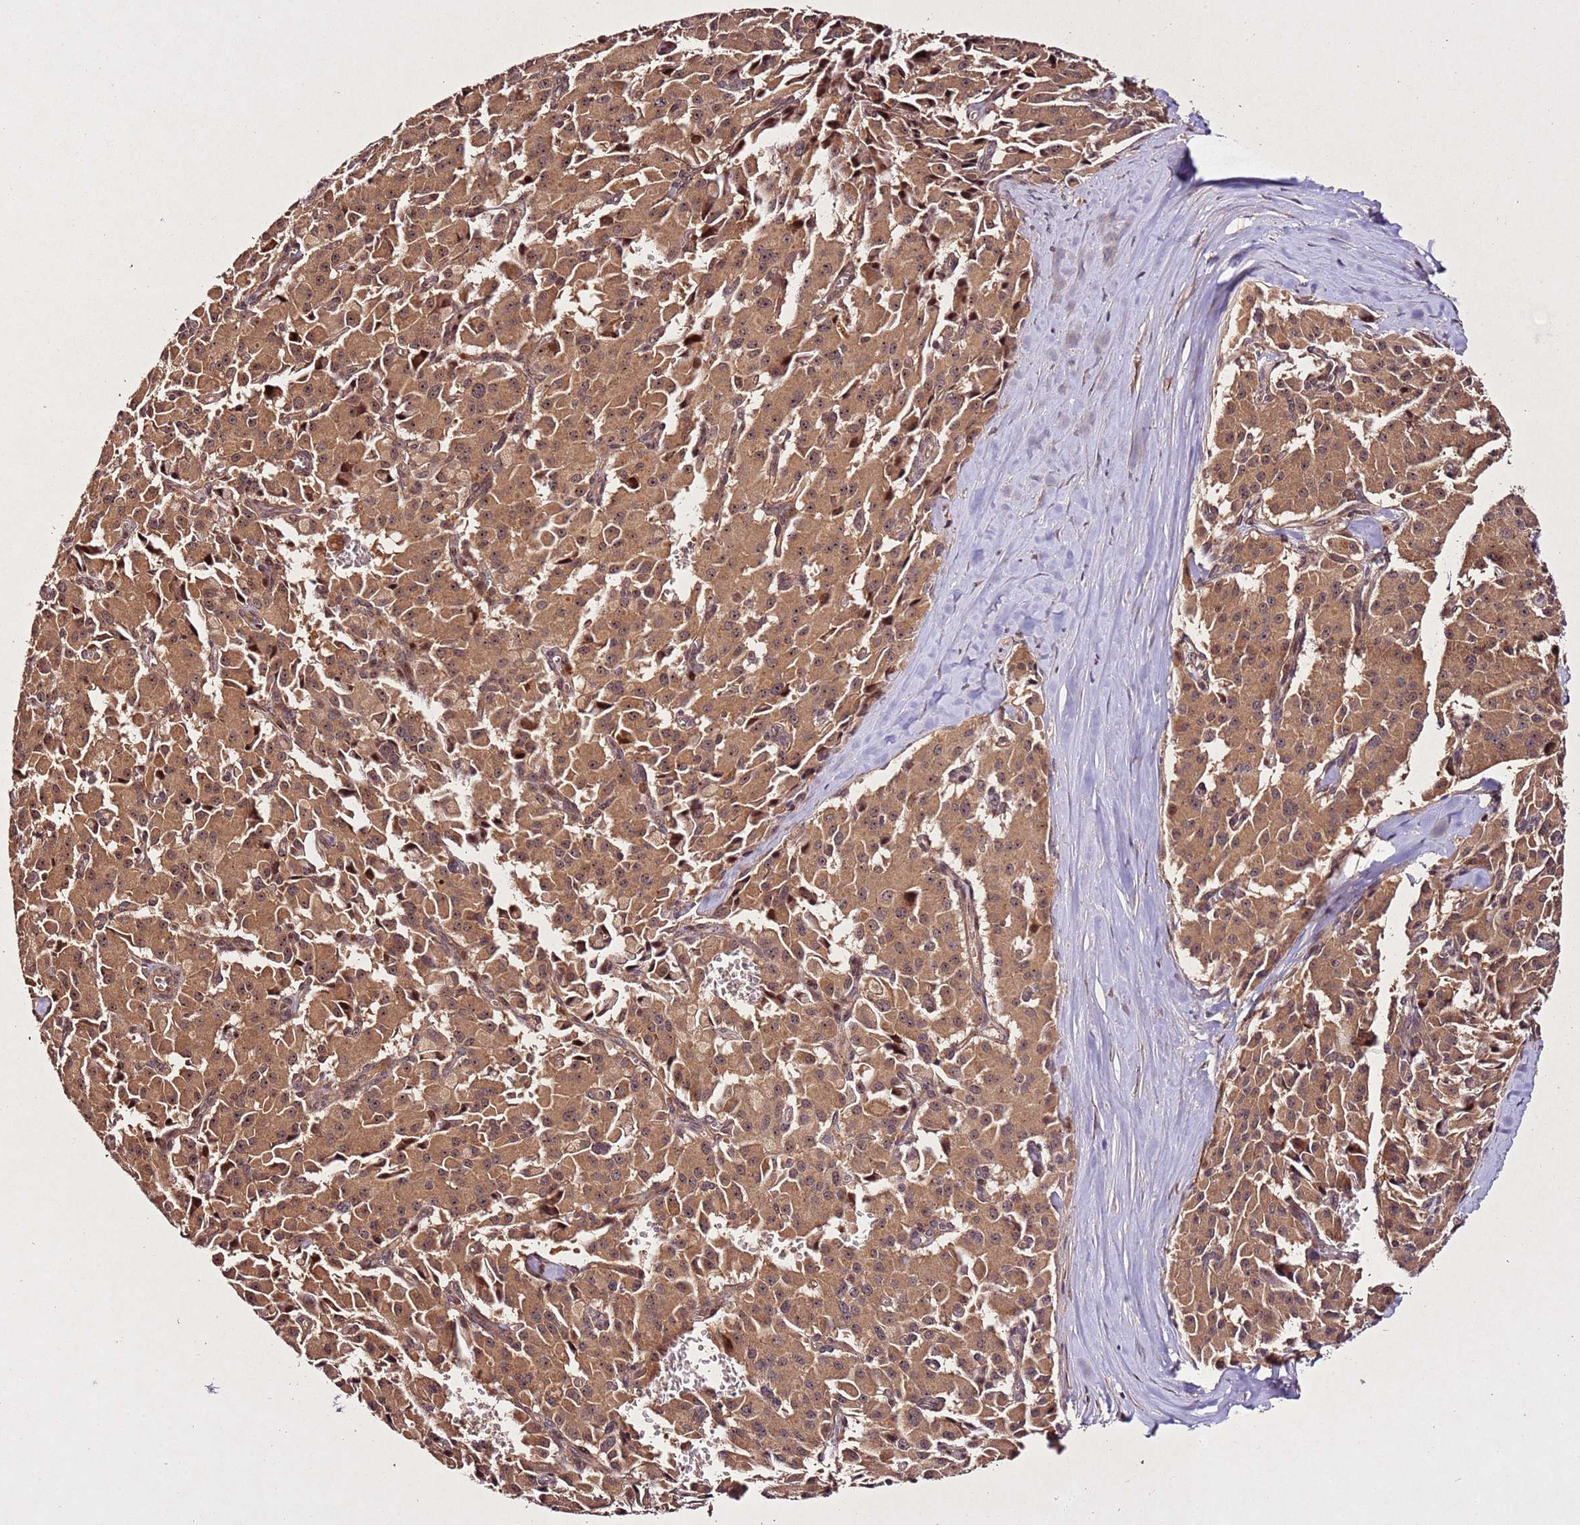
{"staining": {"intensity": "moderate", "quantity": ">75%", "location": "cytoplasmic/membranous,nuclear"}, "tissue": "pancreatic cancer", "cell_type": "Tumor cells", "image_type": "cancer", "snomed": [{"axis": "morphology", "description": "Adenocarcinoma, NOS"}, {"axis": "topography", "description": "Pancreas"}], "caption": "The immunohistochemical stain highlights moderate cytoplasmic/membranous and nuclear staining in tumor cells of pancreatic adenocarcinoma tissue. The staining is performed using DAB (3,3'-diaminobenzidine) brown chromogen to label protein expression. The nuclei are counter-stained blue using hematoxylin.", "gene": "PTMA", "patient": {"sex": "male", "age": 65}}